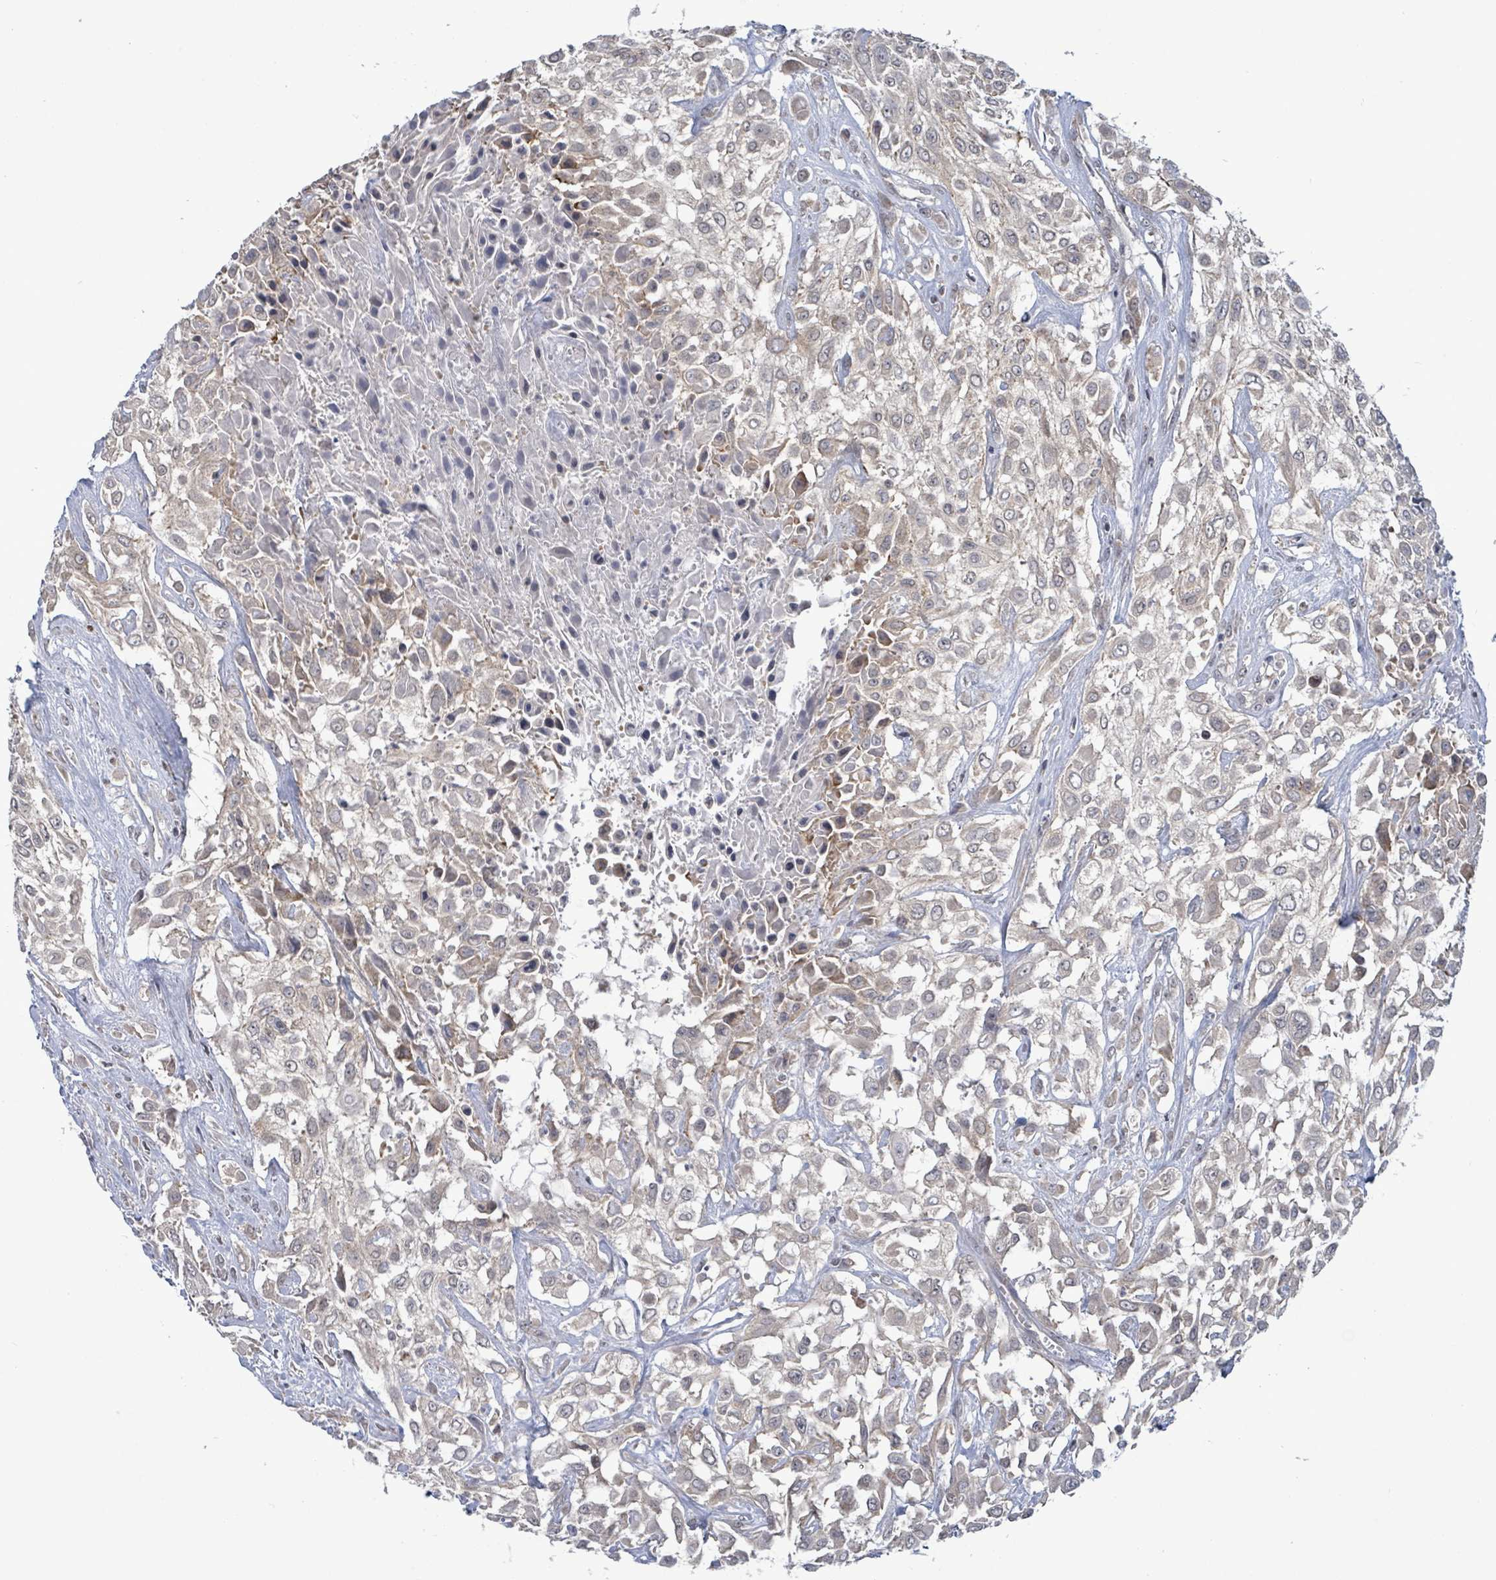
{"staining": {"intensity": "weak", "quantity": "25%-75%", "location": "cytoplasmic/membranous"}, "tissue": "urothelial cancer", "cell_type": "Tumor cells", "image_type": "cancer", "snomed": [{"axis": "morphology", "description": "Urothelial carcinoma, High grade"}, {"axis": "topography", "description": "Urinary bladder"}], "caption": "Immunohistochemistry image of neoplastic tissue: urothelial cancer stained using IHC shows low levels of weak protein expression localized specifically in the cytoplasmic/membranous of tumor cells, appearing as a cytoplasmic/membranous brown color.", "gene": "COQ10B", "patient": {"sex": "male", "age": 57}}